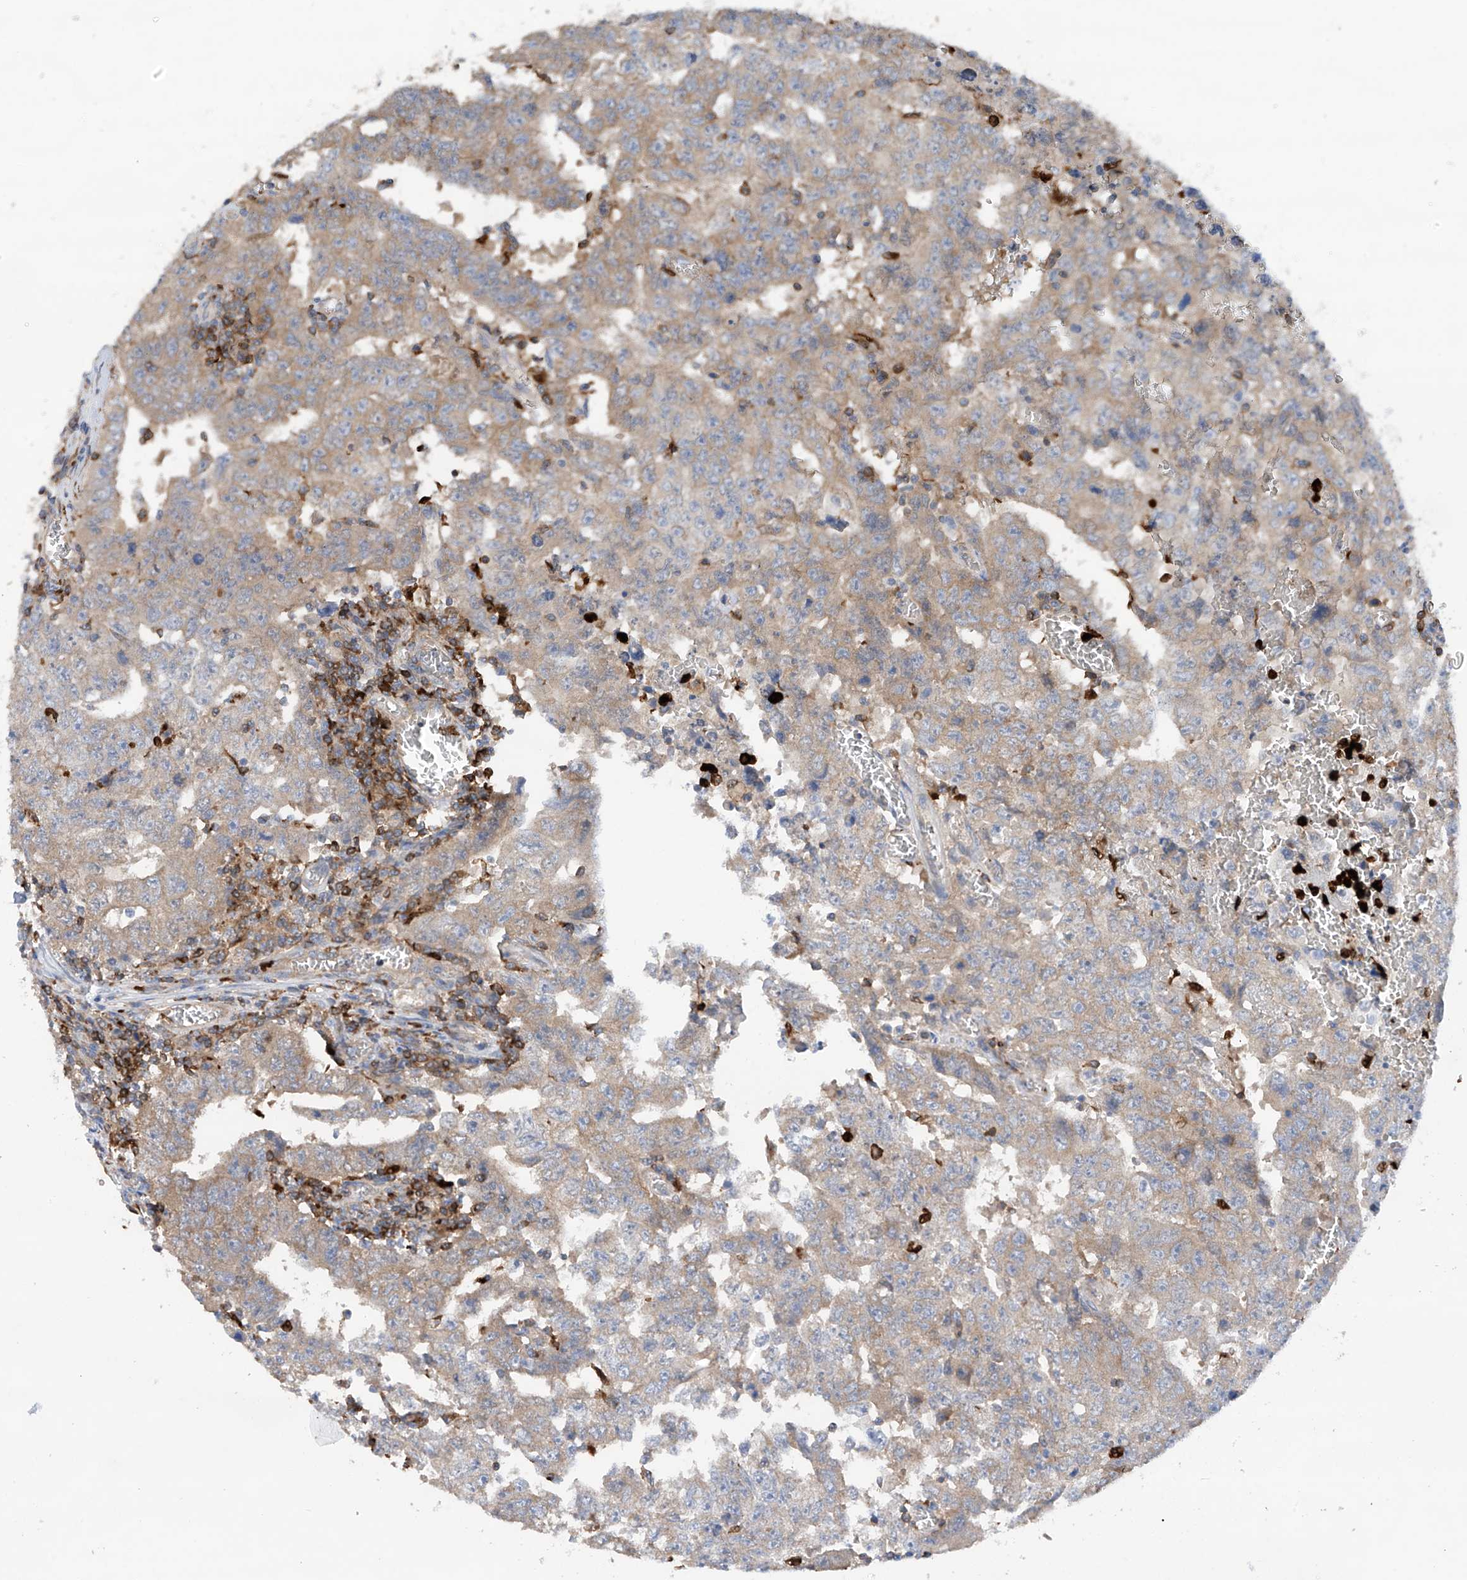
{"staining": {"intensity": "weak", "quantity": ">75%", "location": "cytoplasmic/membranous"}, "tissue": "testis cancer", "cell_type": "Tumor cells", "image_type": "cancer", "snomed": [{"axis": "morphology", "description": "Carcinoma, Embryonal, NOS"}, {"axis": "topography", "description": "Testis"}], "caption": "Testis embryonal carcinoma tissue demonstrates weak cytoplasmic/membranous staining in approximately >75% of tumor cells", "gene": "PHACTR2", "patient": {"sex": "male", "age": 26}}